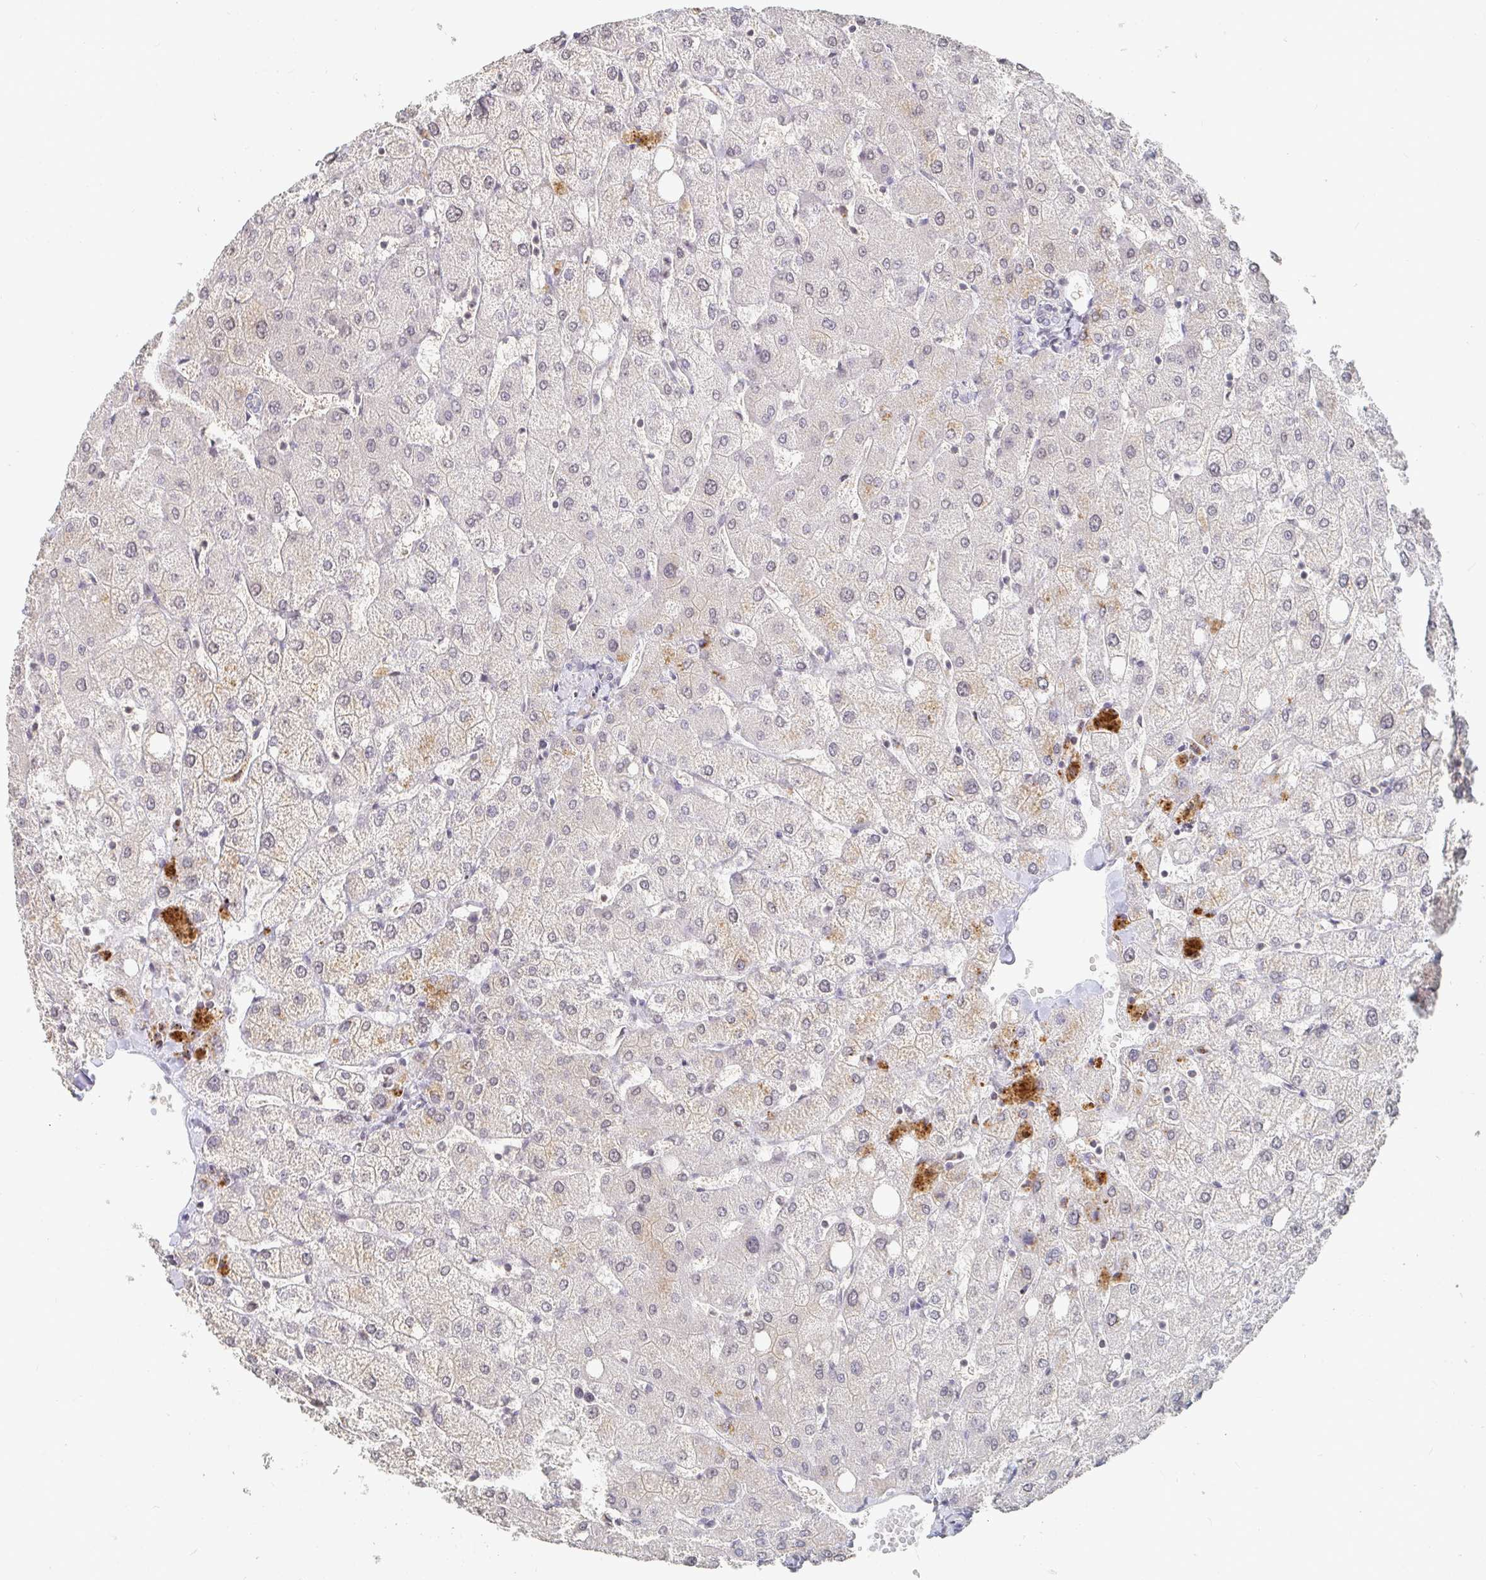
{"staining": {"intensity": "negative", "quantity": "none", "location": "none"}, "tissue": "liver", "cell_type": "Cholangiocytes", "image_type": "normal", "snomed": [{"axis": "morphology", "description": "Normal tissue, NOS"}, {"axis": "topography", "description": "Liver"}], "caption": "Immunohistochemical staining of benign liver exhibits no significant expression in cholangiocytes. (DAB (3,3'-diaminobenzidine) IHC, high magnification).", "gene": "NME9", "patient": {"sex": "female", "age": 54}}